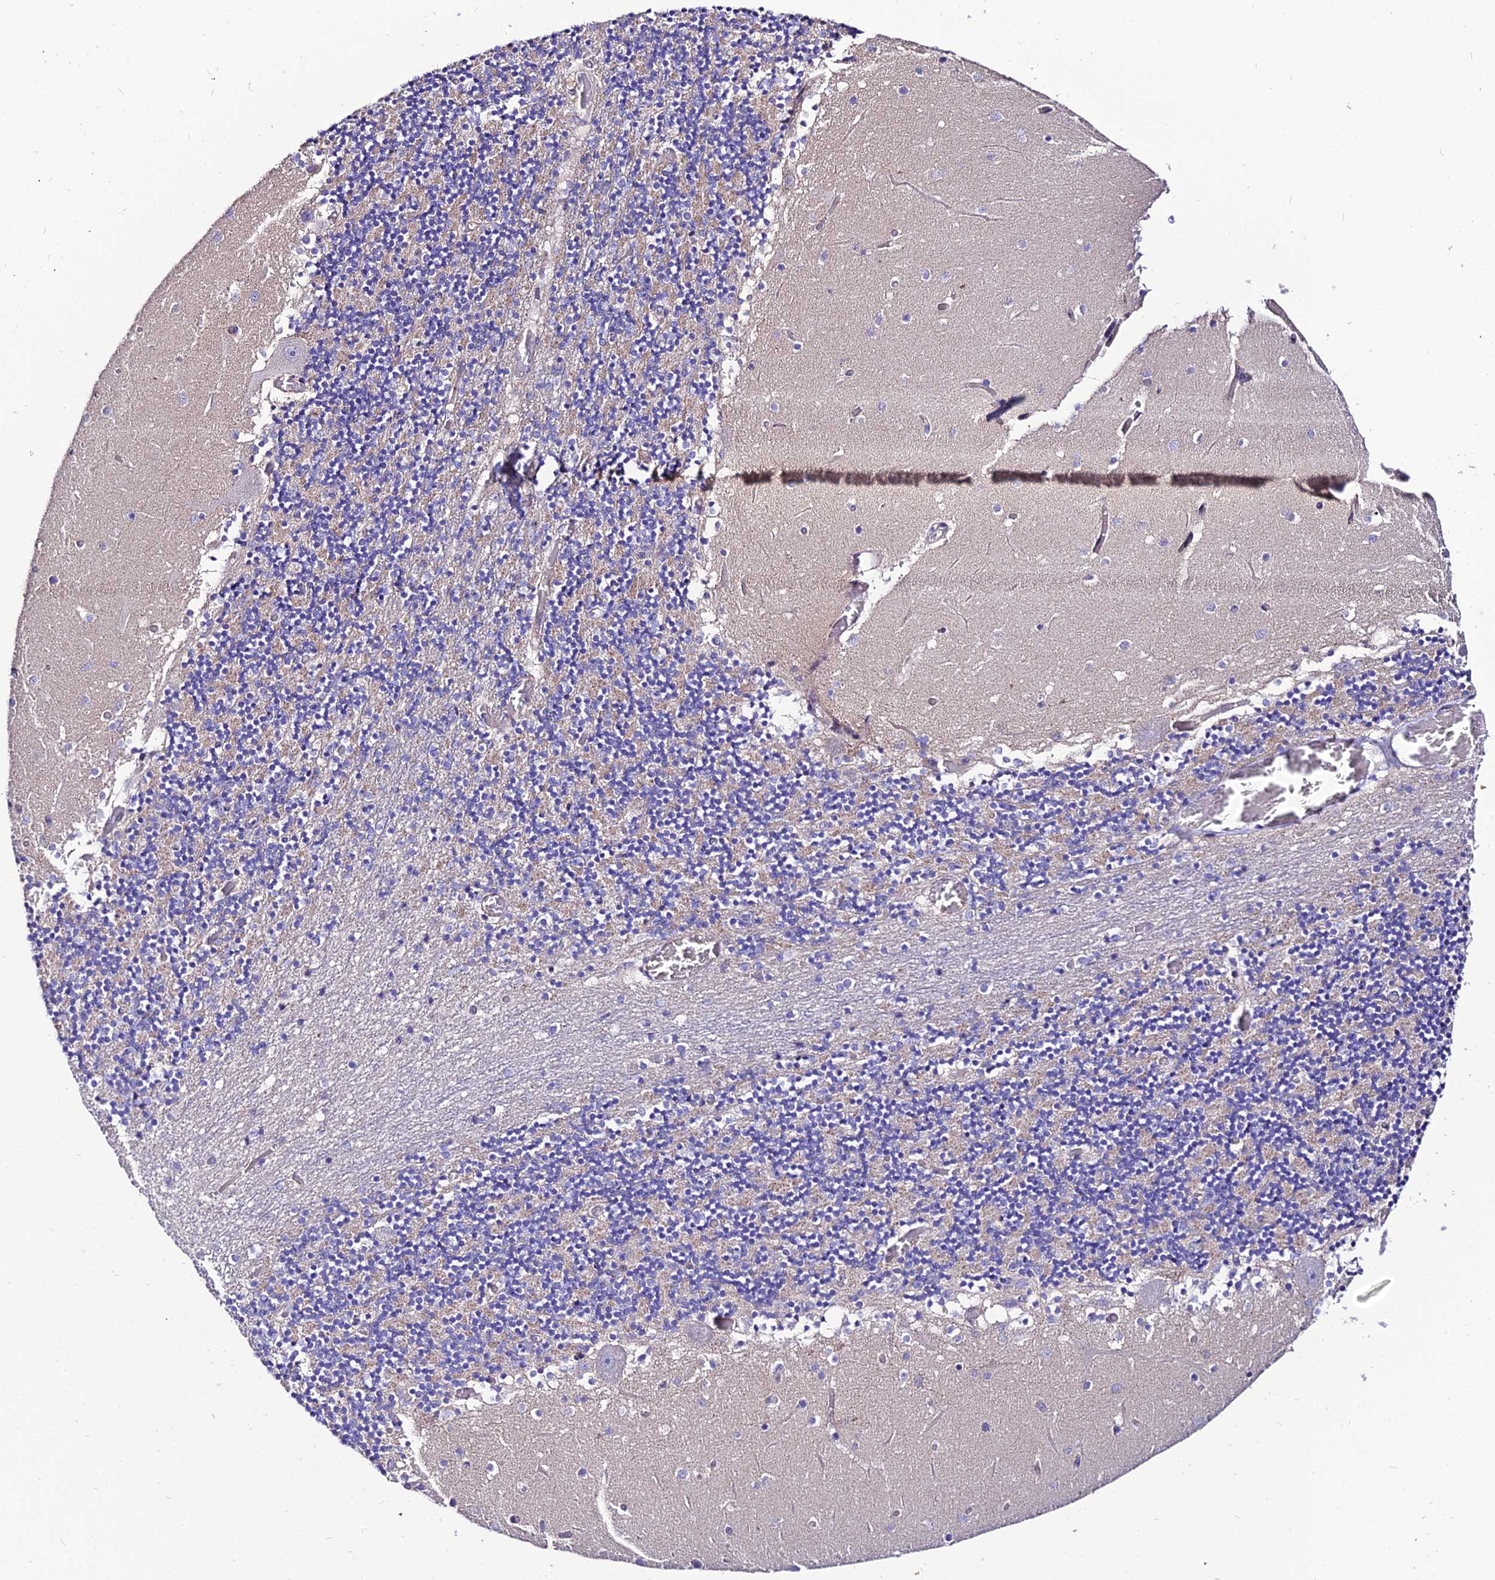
{"staining": {"intensity": "weak", "quantity": "<25%", "location": "cytoplasmic/membranous"}, "tissue": "cerebellum", "cell_type": "Cells in granular layer", "image_type": "normal", "snomed": [{"axis": "morphology", "description": "Normal tissue, NOS"}, {"axis": "topography", "description": "Cerebellum"}], "caption": "This is an immunohistochemistry (IHC) micrograph of normal cerebellum. There is no positivity in cells in granular layer.", "gene": "SHQ1", "patient": {"sex": "female", "age": 28}}